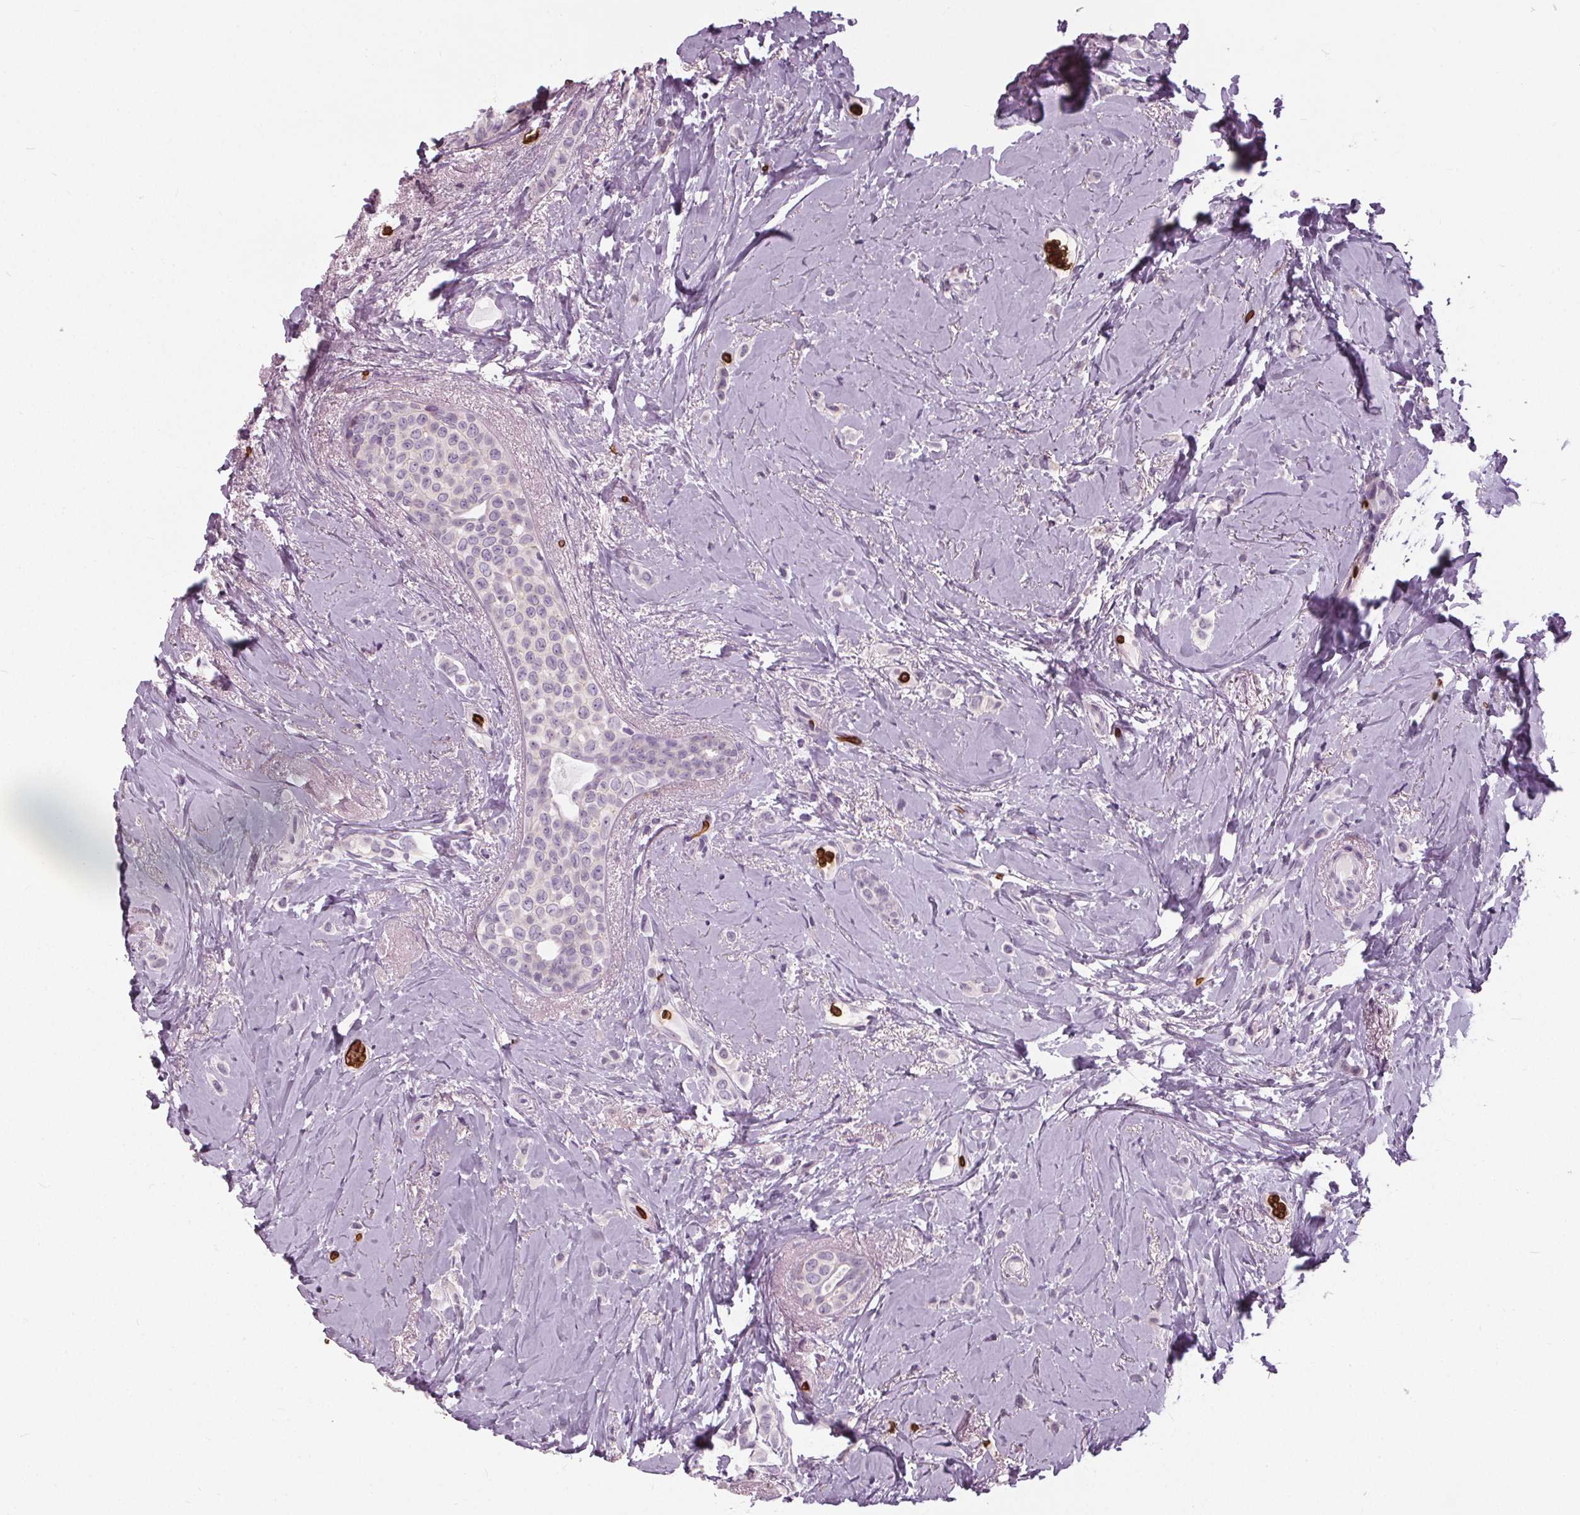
{"staining": {"intensity": "negative", "quantity": "none", "location": "none"}, "tissue": "breast cancer", "cell_type": "Tumor cells", "image_type": "cancer", "snomed": [{"axis": "morphology", "description": "Lobular carcinoma"}, {"axis": "topography", "description": "Breast"}], "caption": "The IHC photomicrograph has no significant expression in tumor cells of breast lobular carcinoma tissue.", "gene": "SLC4A1", "patient": {"sex": "female", "age": 66}}